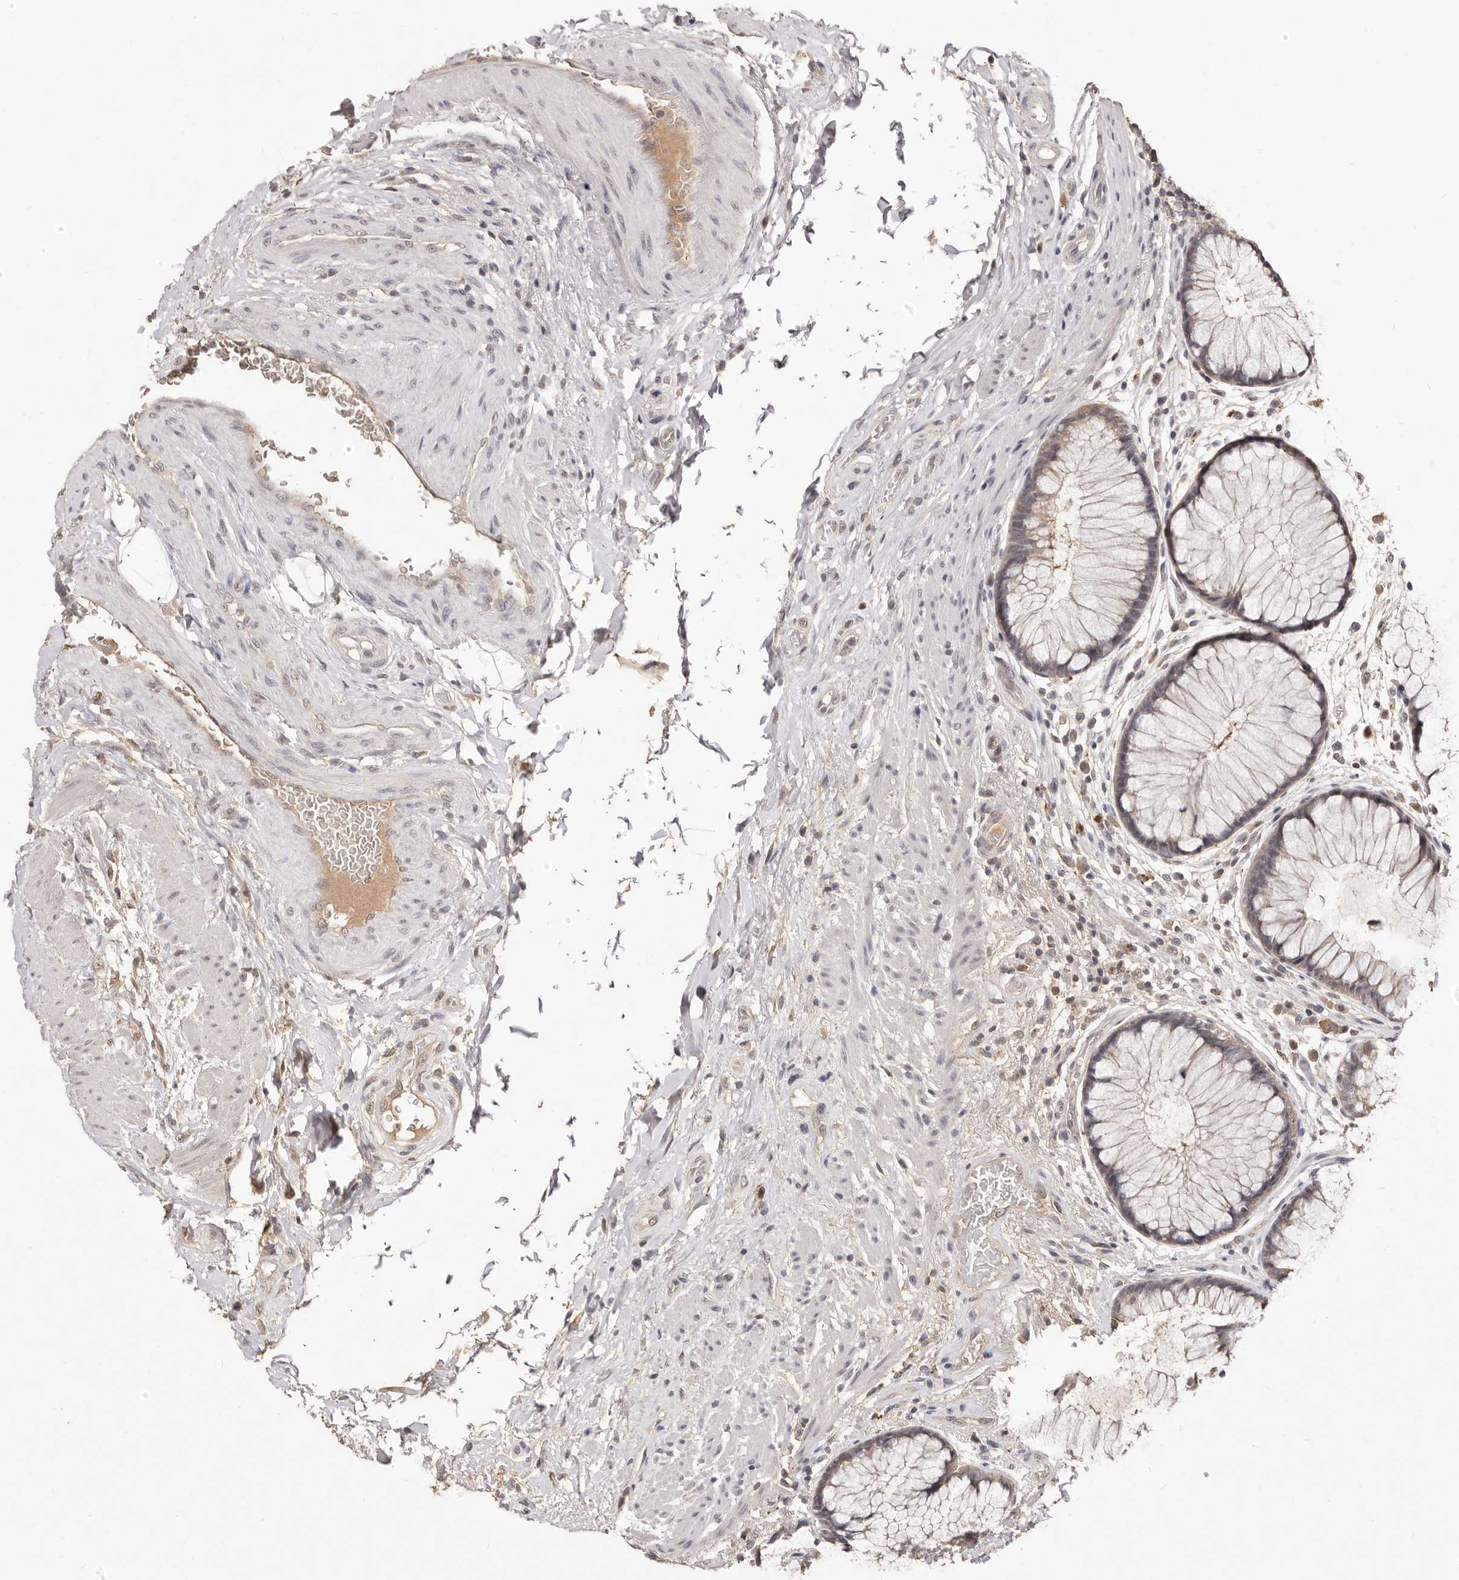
{"staining": {"intensity": "moderate", "quantity": "25%-75%", "location": "cytoplasmic/membranous,nuclear"}, "tissue": "rectum", "cell_type": "Glandular cells", "image_type": "normal", "snomed": [{"axis": "morphology", "description": "Normal tissue, NOS"}, {"axis": "topography", "description": "Rectum"}], "caption": "Glandular cells display moderate cytoplasmic/membranous,nuclear expression in about 25%-75% of cells in unremarkable rectum. The staining was performed using DAB (3,3'-diaminobenzidine), with brown indicating positive protein expression. Nuclei are stained blue with hematoxylin.", "gene": "TSPAN13", "patient": {"sex": "male", "age": 51}}